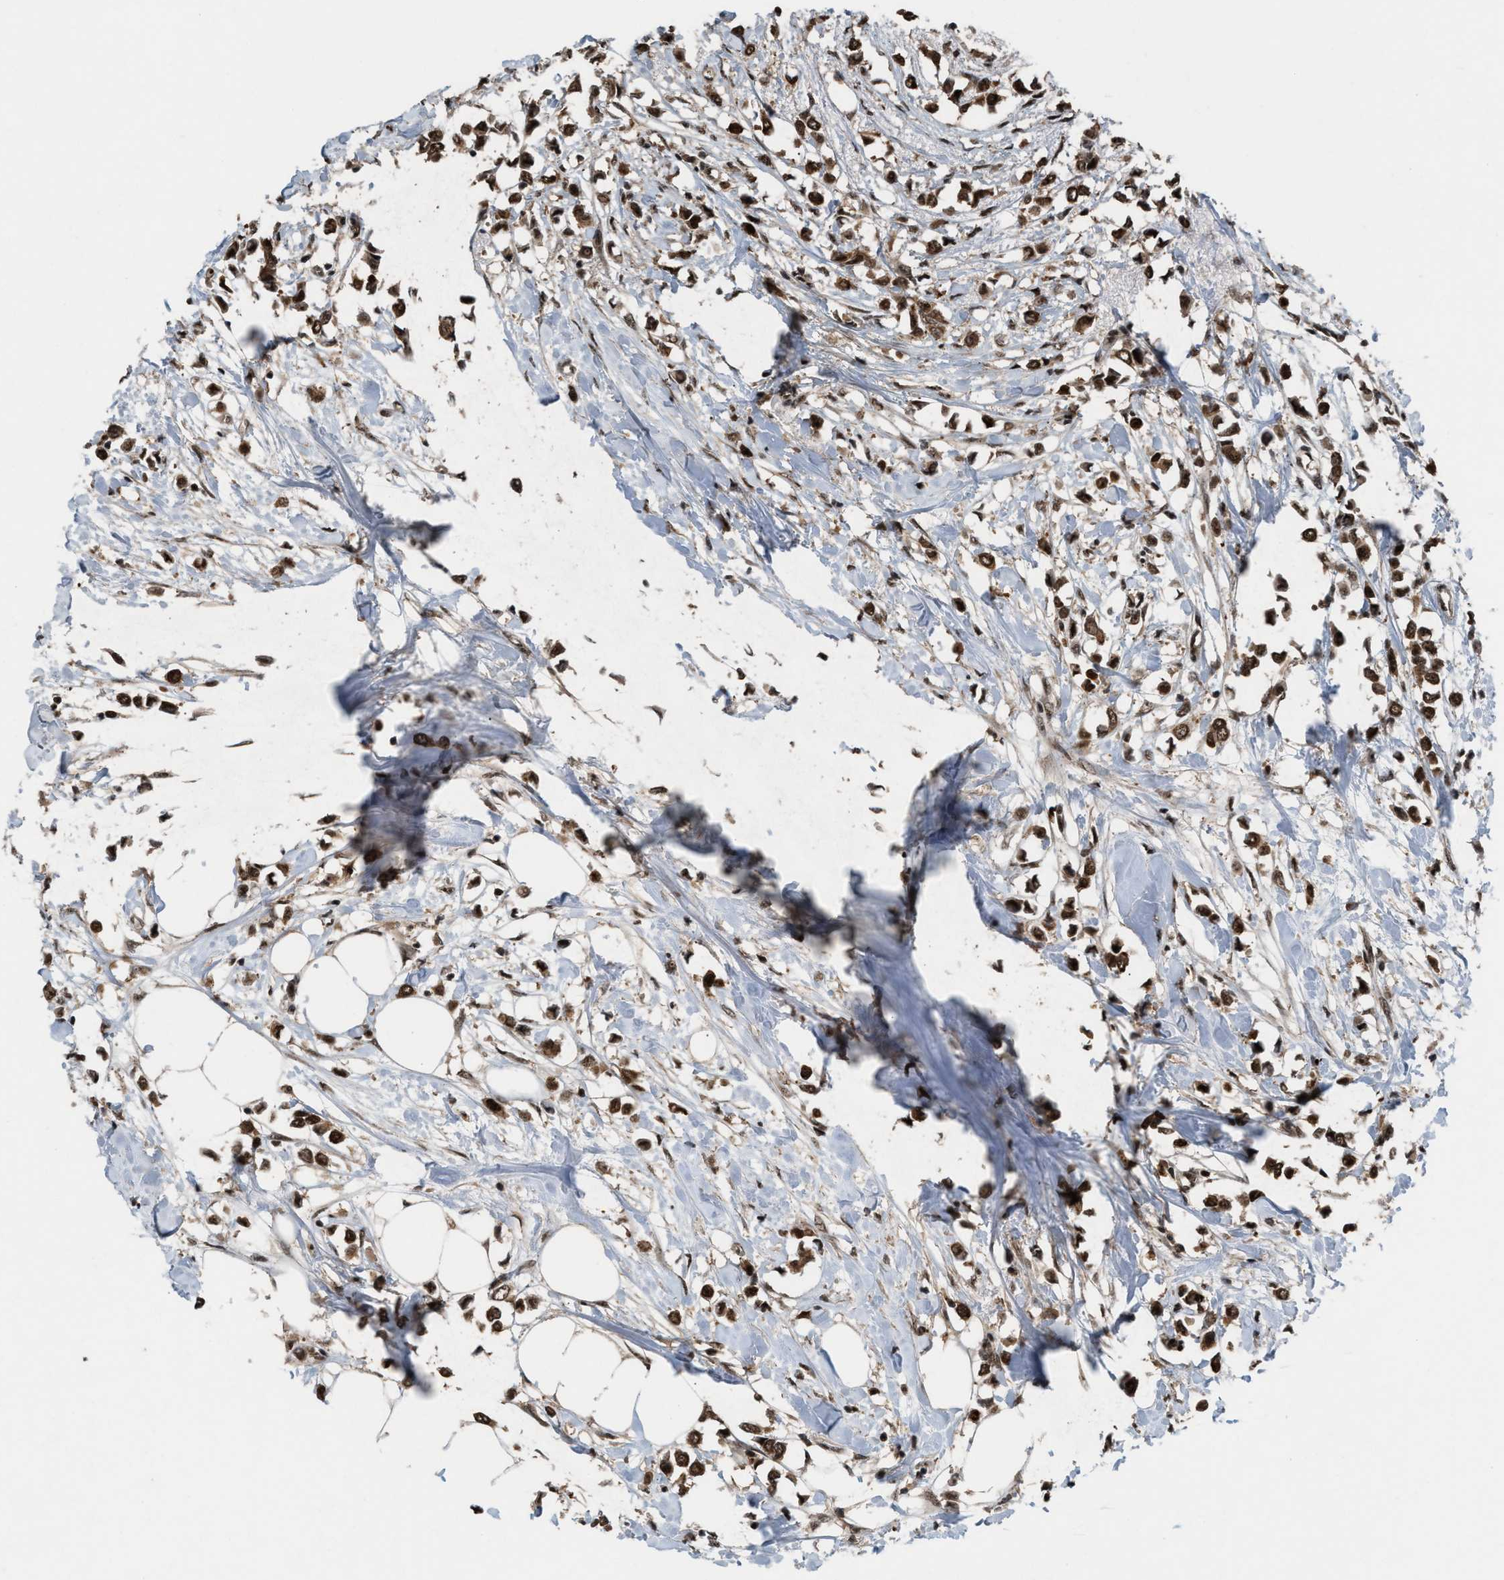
{"staining": {"intensity": "strong", "quantity": ">75%", "location": "nuclear"}, "tissue": "breast cancer", "cell_type": "Tumor cells", "image_type": "cancer", "snomed": [{"axis": "morphology", "description": "Lobular carcinoma"}, {"axis": "topography", "description": "Breast"}], "caption": "This micrograph displays immunohistochemistry (IHC) staining of human breast cancer (lobular carcinoma), with high strong nuclear positivity in approximately >75% of tumor cells.", "gene": "PRPF4", "patient": {"sex": "female", "age": 51}}